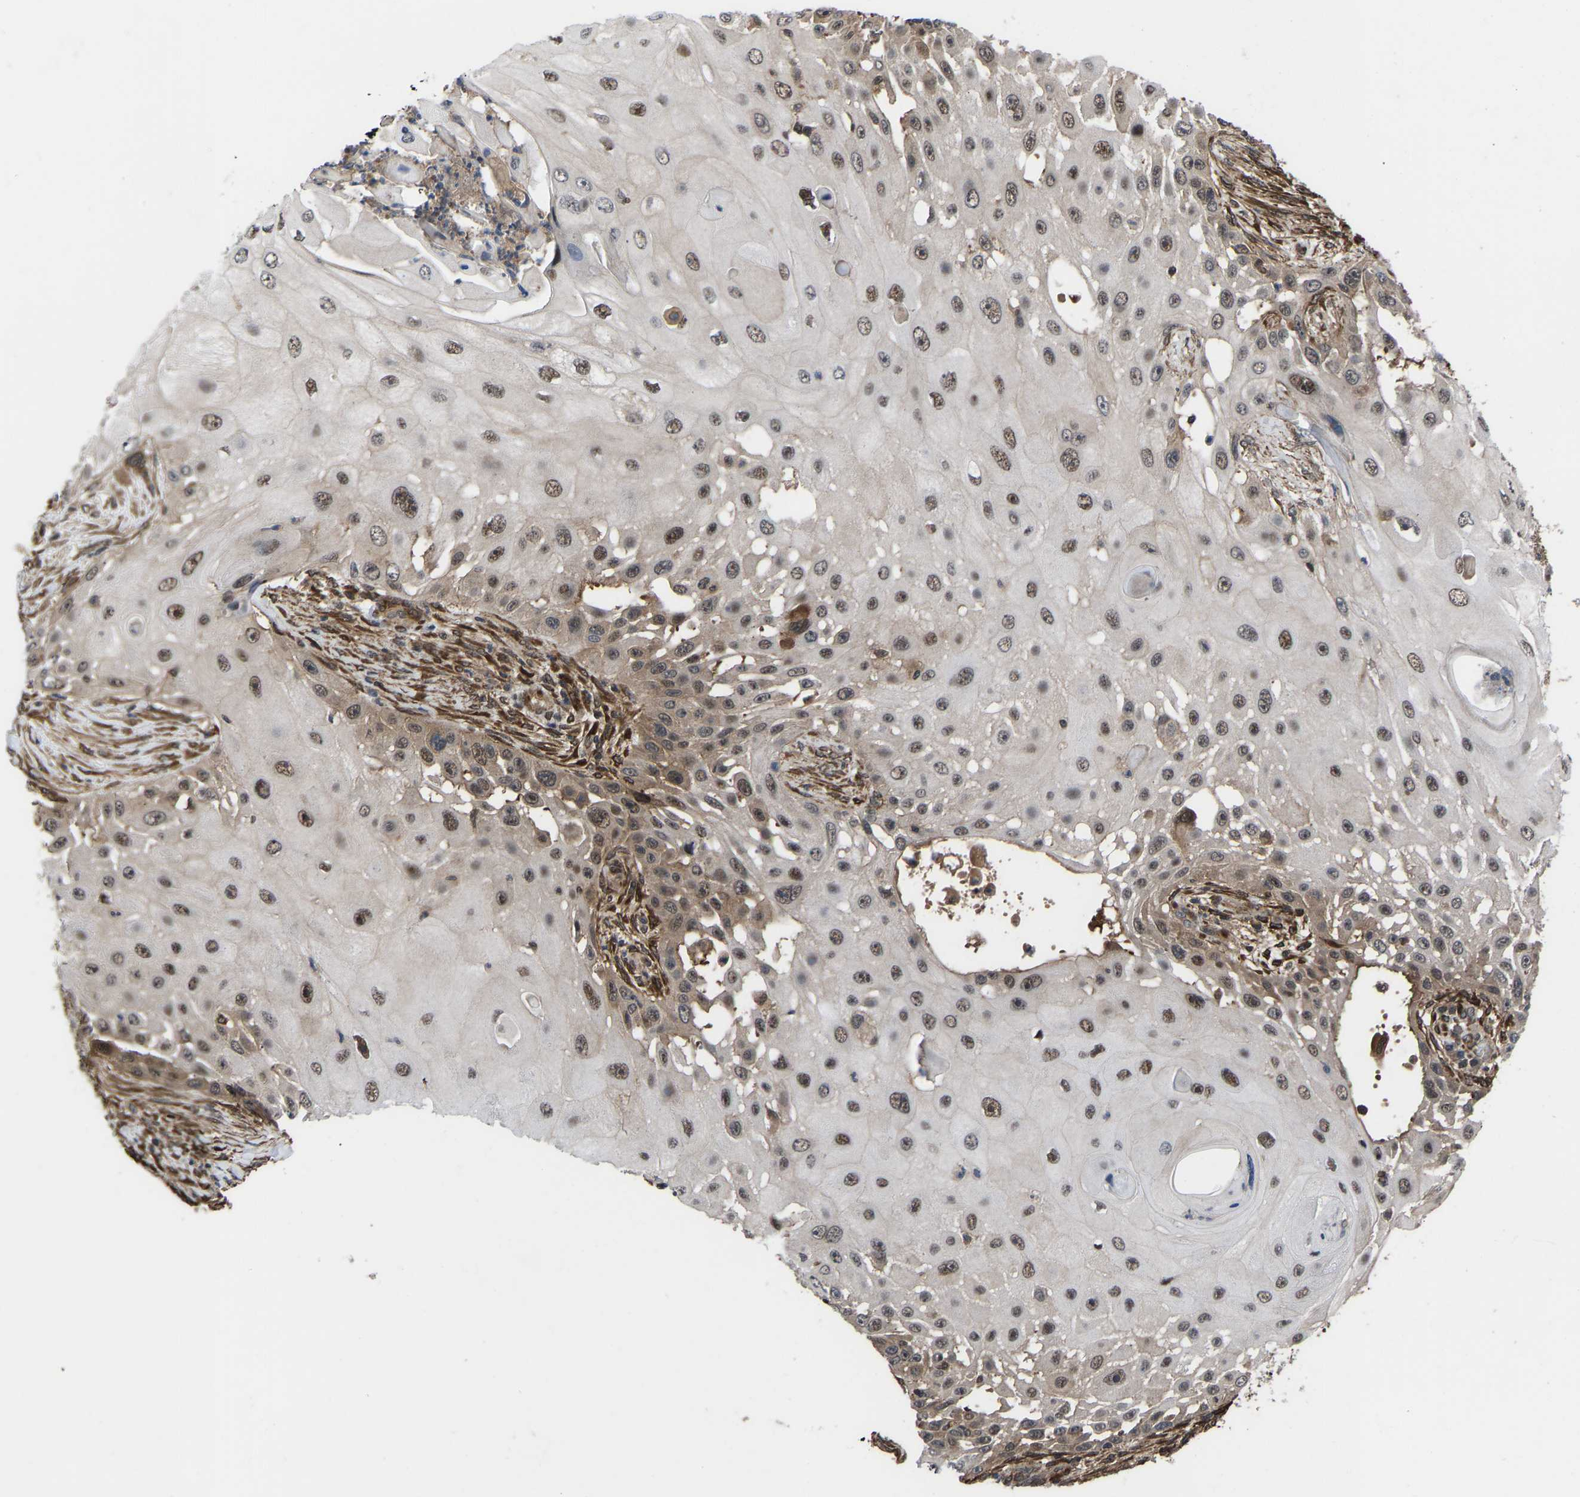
{"staining": {"intensity": "moderate", "quantity": ">75%", "location": "nuclear"}, "tissue": "skin cancer", "cell_type": "Tumor cells", "image_type": "cancer", "snomed": [{"axis": "morphology", "description": "Squamous cell carcinoma, NOS"}, {"axis": "topography", "description": "Skin"}], "caption": "This photomicrograph exhibits immunohistochemistry (IHC) staining of squamous cell carcinoma (skin), with medium moderate nuclear positivity in approximately >75% of tumor cells.", "gene": "CYP7B1", "patient": {"sex": "female", "age": 44}}